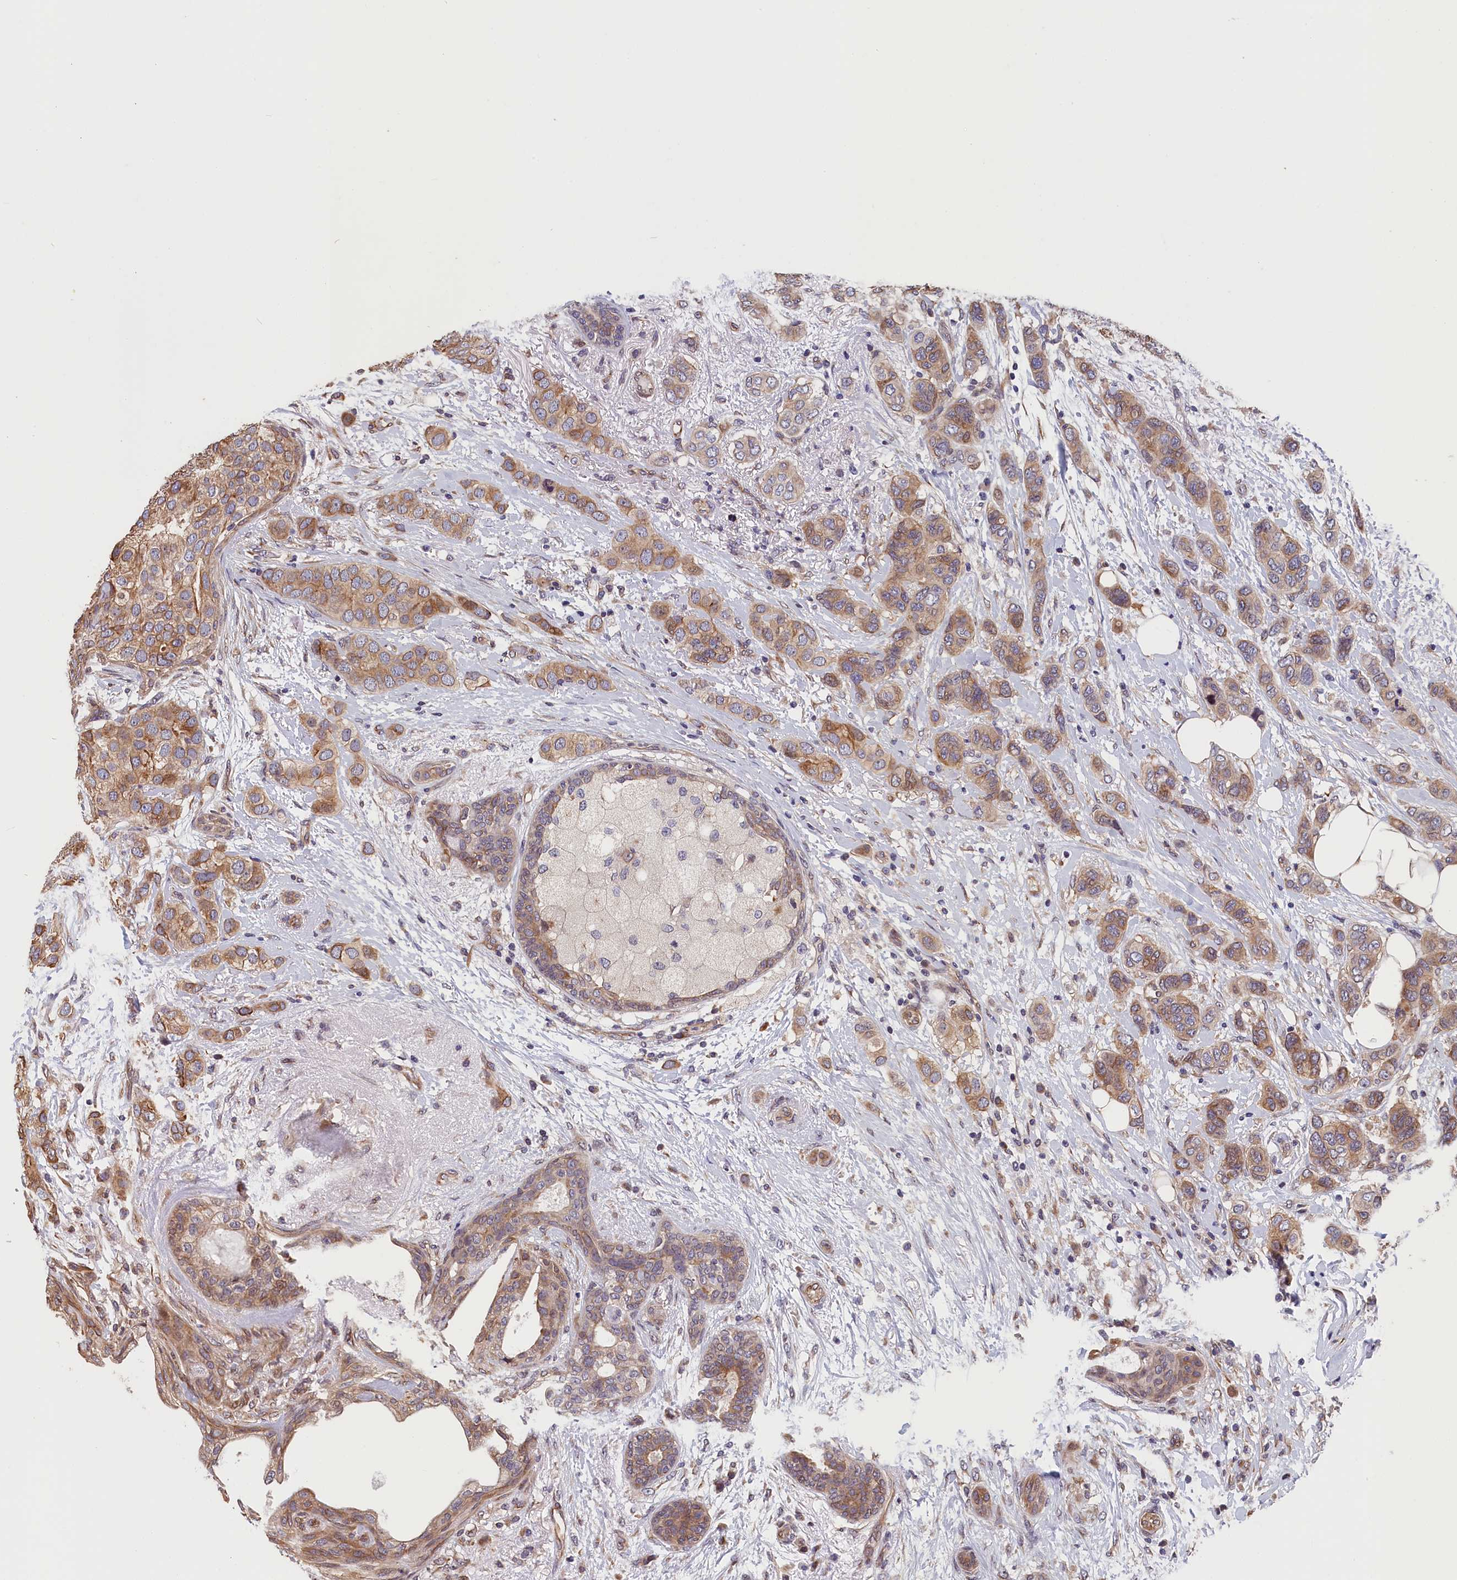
{"staining": {"intensity": "moderate", "quantity": ">75%", "location": "cytoplasmic/membranous"}, "tissue": "breast cancer", "cell_type": "Tumor cells", "image_type": "cancer", "snomed": [{"axis": "morphology", "description": "Lobular carcinoma"}, {"axis": "topography", "description": "Breast"}], "caption": "Brown immunohistochemical staining in human breast cancer reveals moderate cytoplasmic/membranous expression in about >75% of tumor cells.", "gene": "TMEM116", "patient": {"sex": "female", "age": 51}}